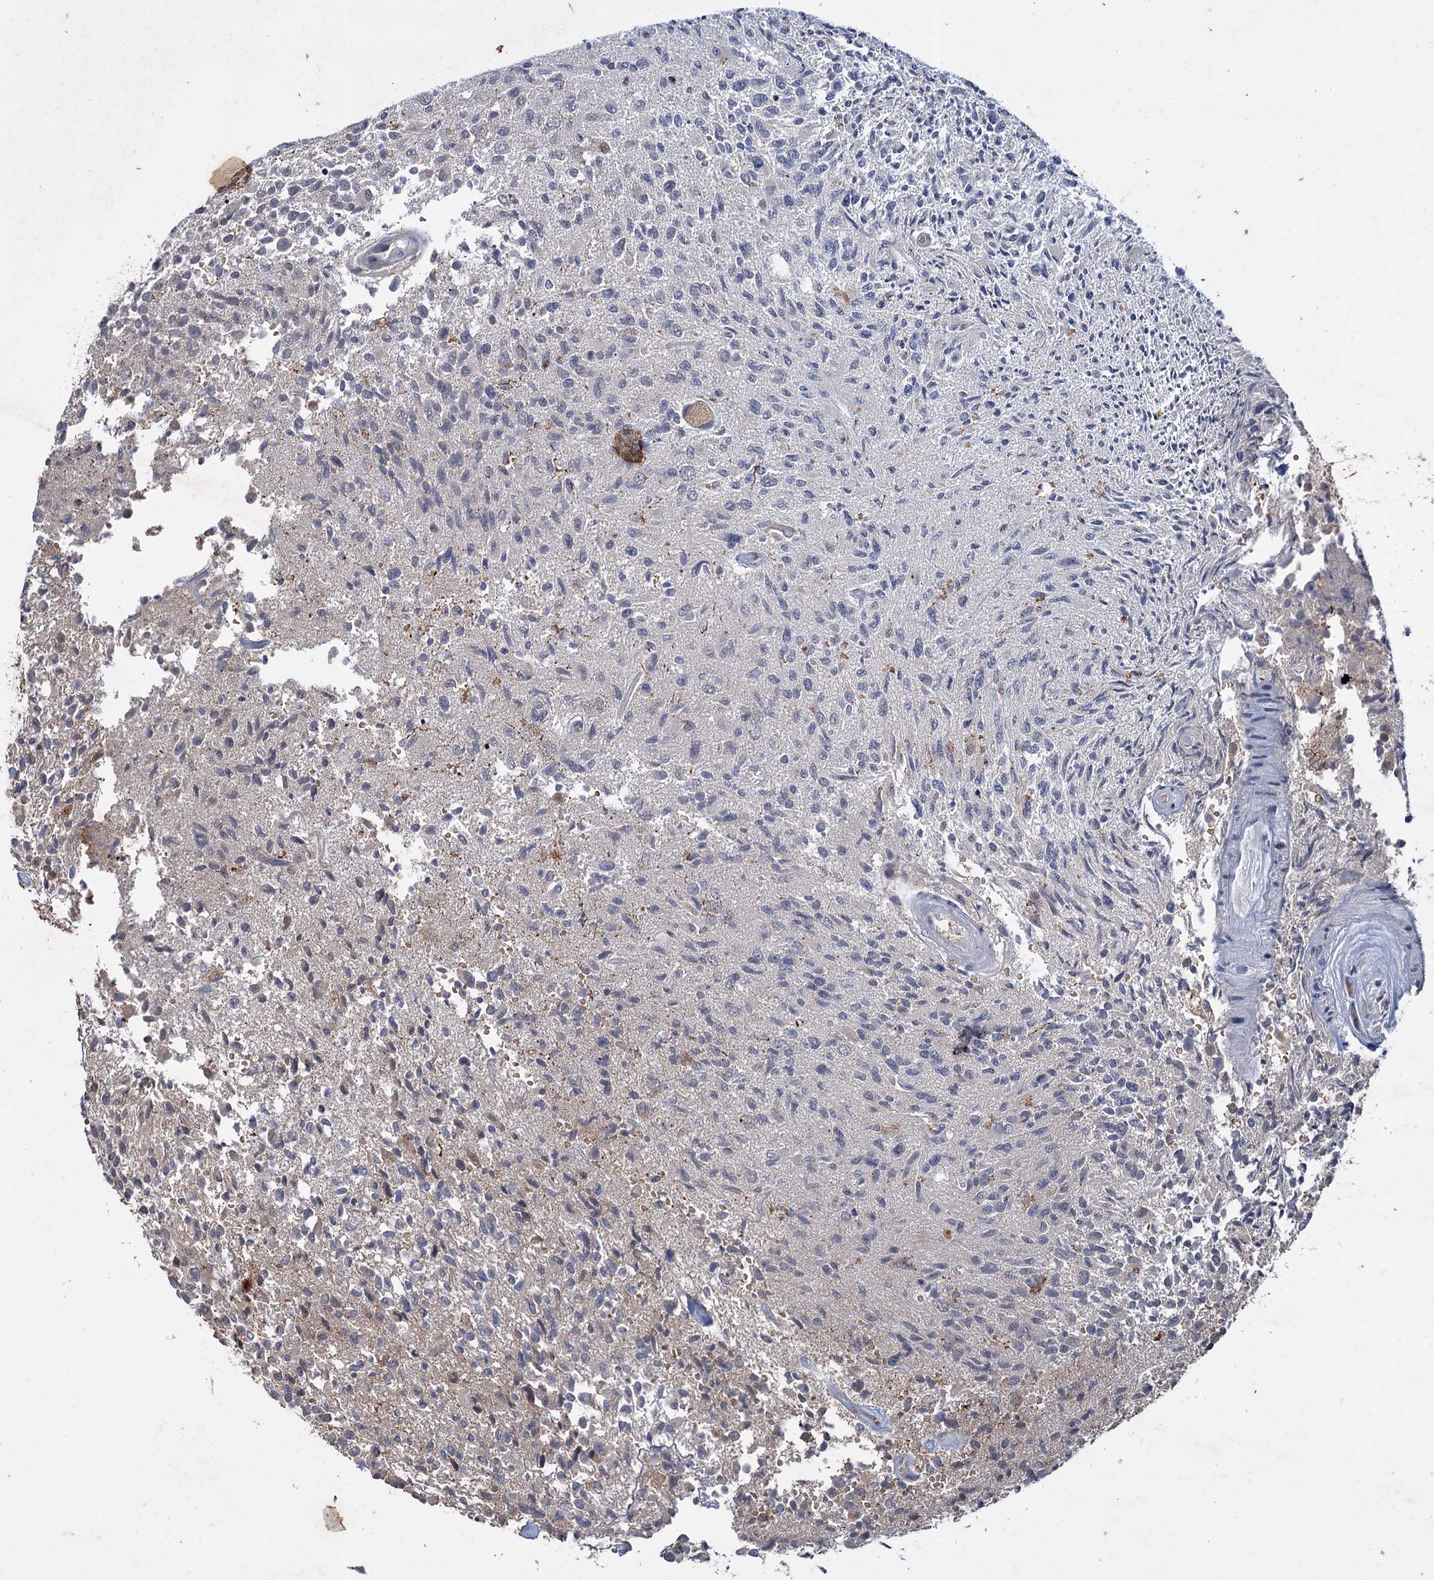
{"staining": {"intensity": "moderate", "quantity": "<25%", "location": "cytoplasmic/membranous"}, "tissue": "glioma", "cell_type": "Tumor cells", "image_type": "cancer", "snomed": [{"axis": "morphology", "description": "Glioma, malignant, High grade"}, {"axis": "morphology", "description": "Glioblastoma, NOS"}, {"axis": "topography", "description": "Brain"}], "caption": "A micrograph of human glioblastoma stained for a protein demonstrates moderate cytoplasmic/membranous brown staining in tumor cells. Nuclei are stained in blue.", "gene": "PTPN3", "patient": {"sex": "male", "age": 60}}